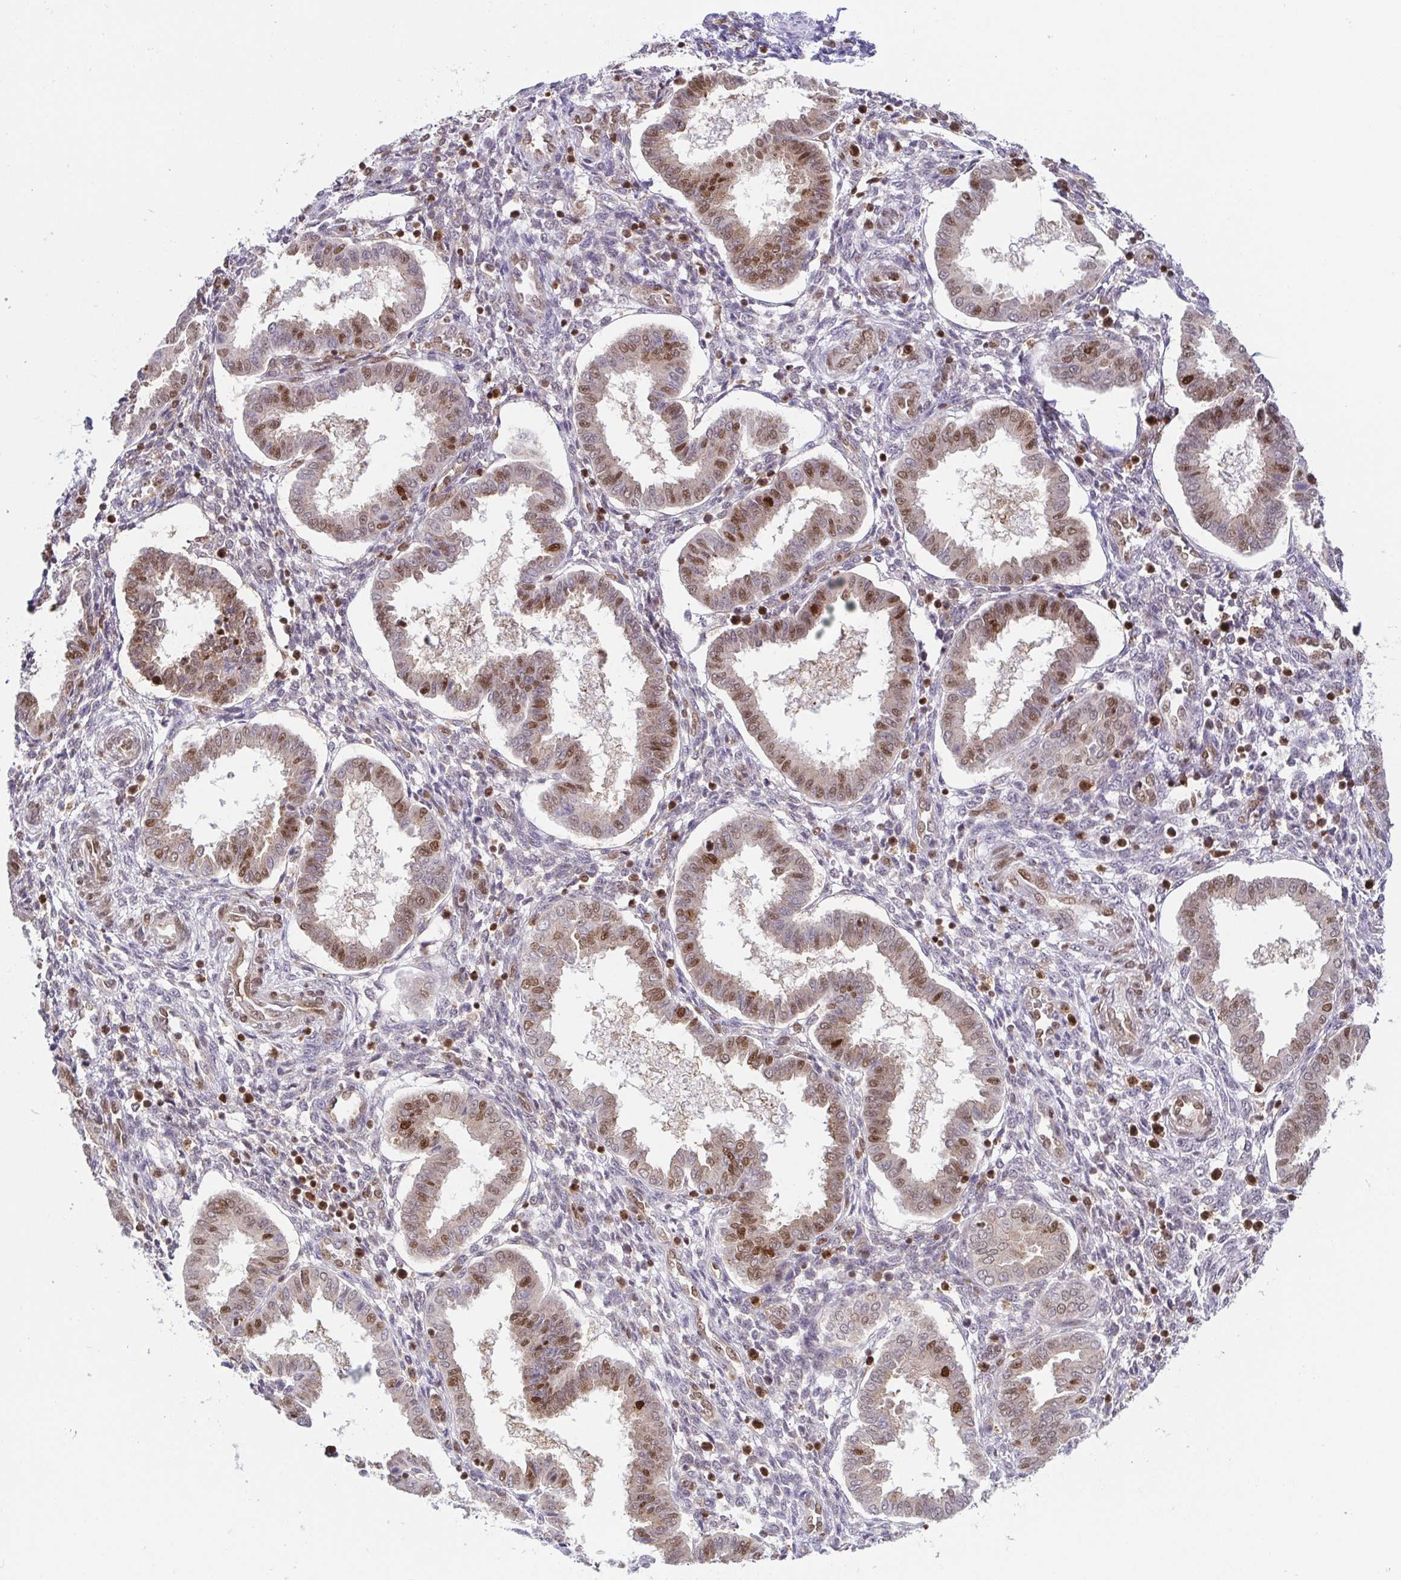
{"staining": {"intensity": "strong", "quantity": "<25%", "location": "nuclear"}, "tissue": "endometrium", "cell_type": "Cells in endometrial stroma", "image_type": "normal", "snomed": [{"axis": "morphology", "description": "Normal tissue, NOS"}, {"axis": "topography", "description": "Endometrium"}], "caption": "Immunohistochemical staining of normal endometrium shows strong nuclear protein positivity in approximately <25% of cells in endometrial stroma.", "gene": "EWSR1", "patient": {"sex": "female", "age": 24}}